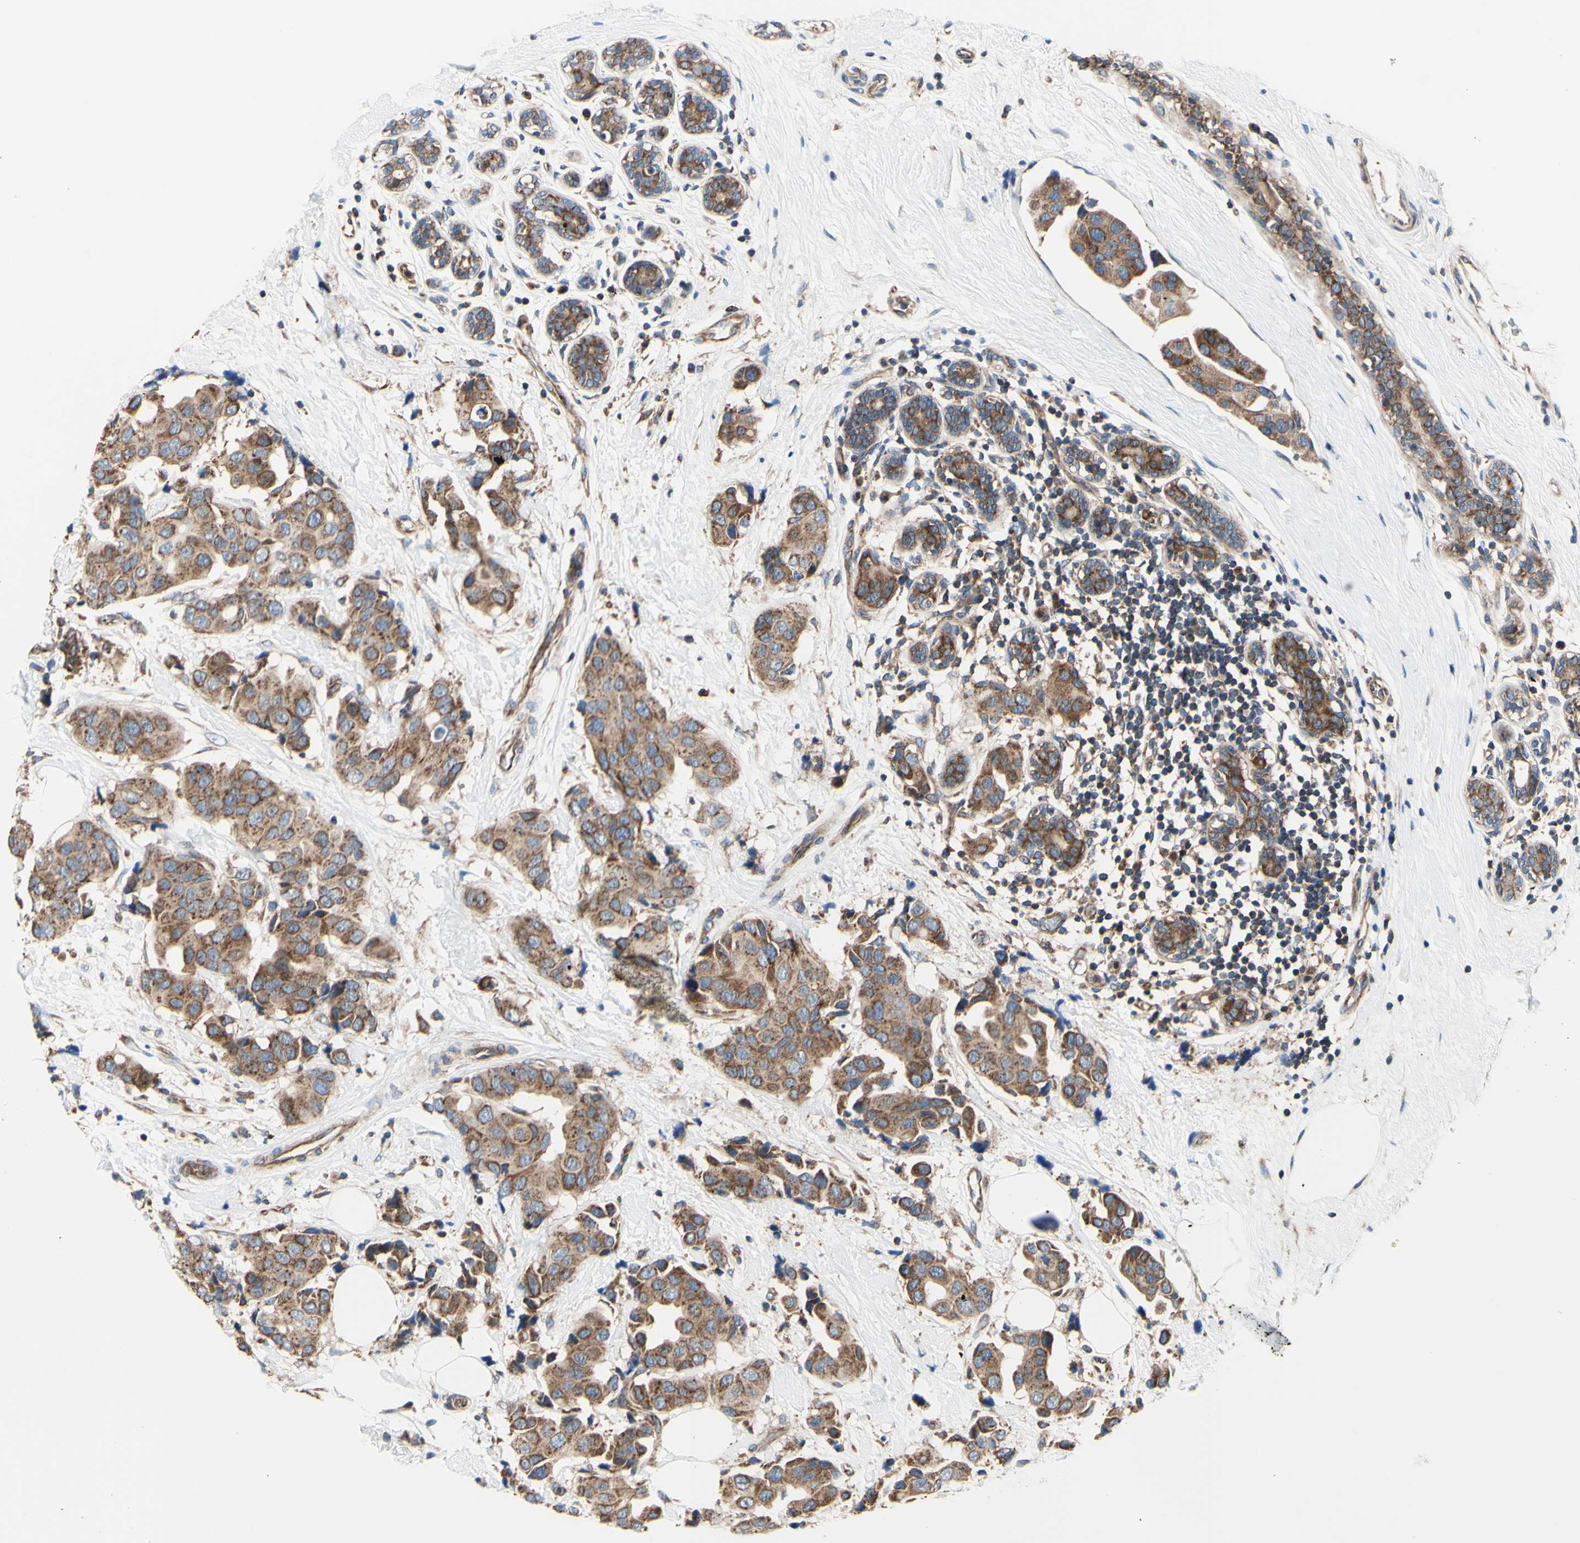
{"staining": {"intensity": "moderate", "quantity": ">75%", "location": "cytoplasmic/membranous"}, "tissue": "breast cancer", "cell_type": "Tumor cells", "image_type": "cancer", "snomed": [{"axis": "morphology", "description": "Normal tissue, NOS"}, {"axis": "morphology", "description": "Duct carcinoma"}, {"axis": "topography", "description": "Breast"}], "caption": "DAB immunohistochemical staining of breast infiltrating ductal carcinoma displays moderate cytoplasmic/membranous protein staining in about >75% of tumor cells.", "gene": "FMR1", "patient": {"sex": "female", "age": 39}}